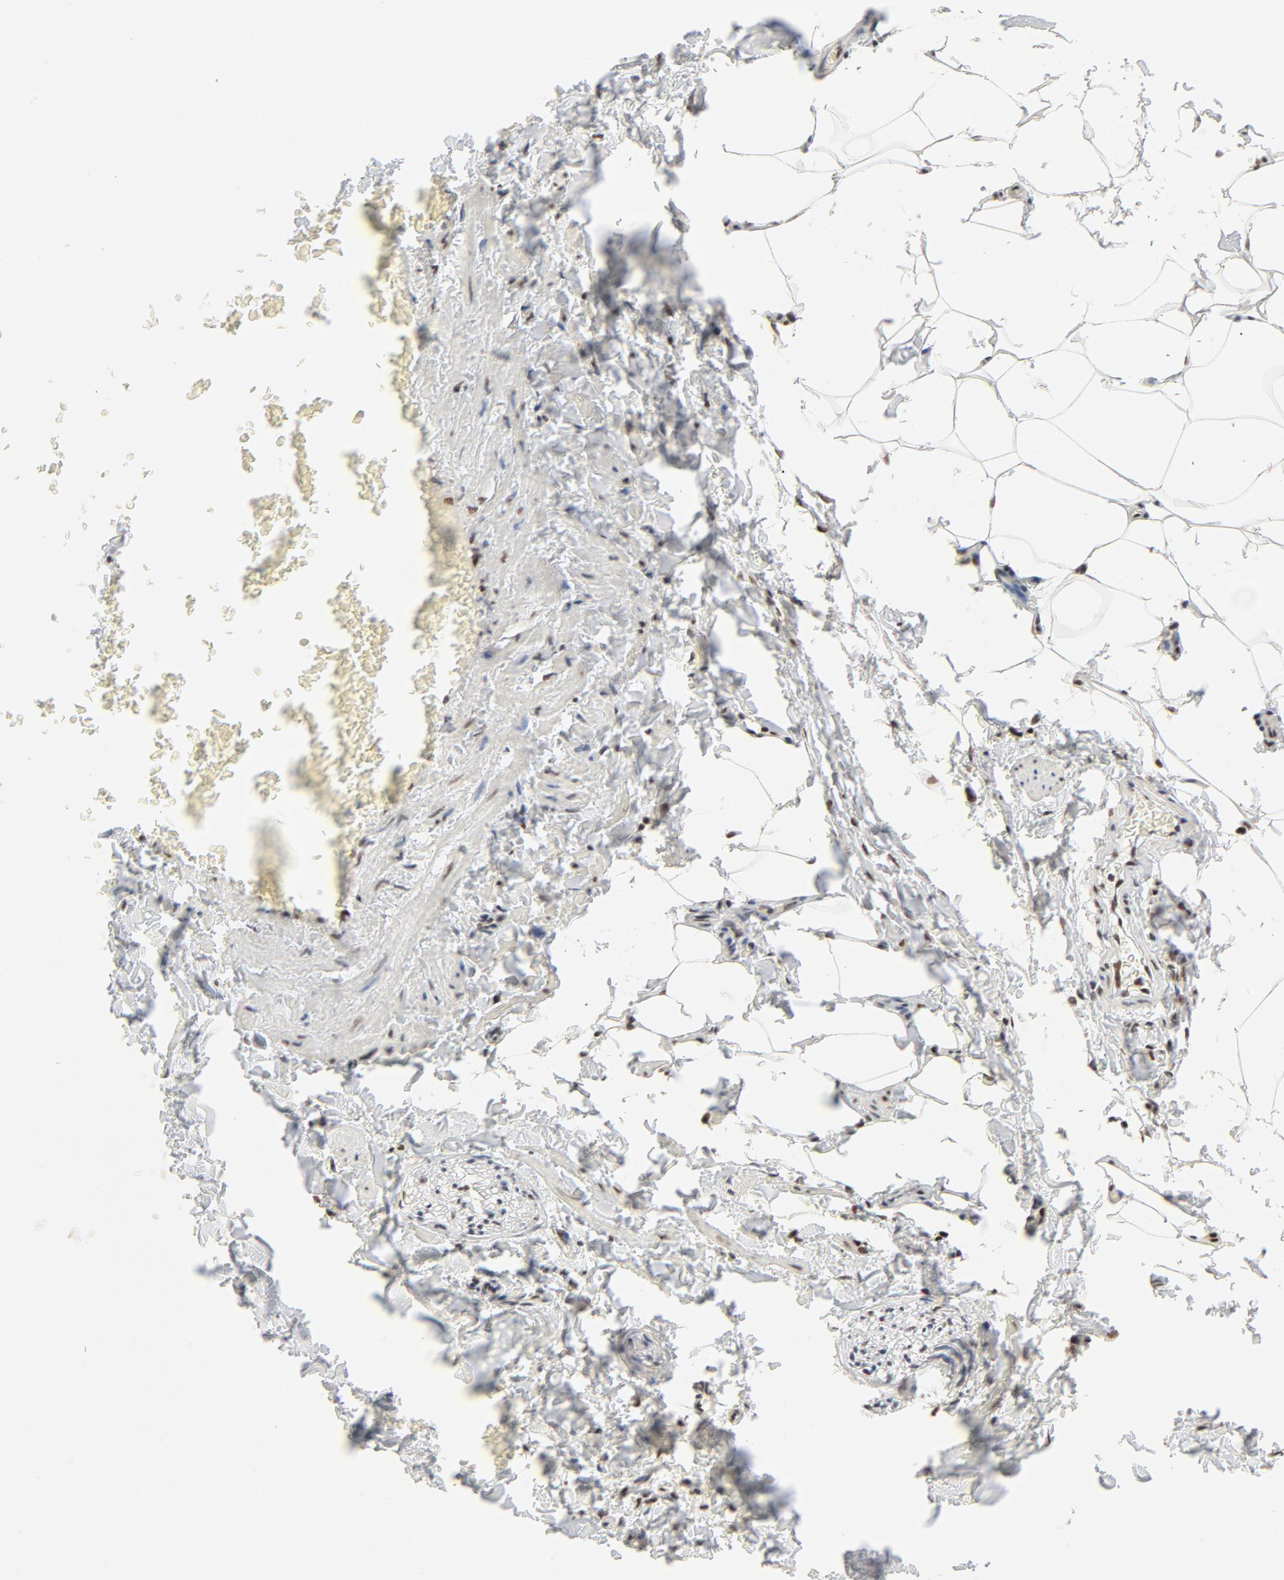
{"staining": {"intensity": "strong", "quantity": ">75%", "location": "nuclear"}, "tissue": "adipose tissue", "cell_type": "Adipocytes", "image_type": "normal", "snomed": [{"axis": "morphology", "description": "Normal tissue, NOS"}, {"axis": "topography", "description": "Vascular tissue"}], "caption": "The image displays a brown stain indicating the presence of a protein in the nuclear of adipocytes in adipose tissue.", "gene": "GTF2H1", "patient": {"sex": "male", "age": 41}}